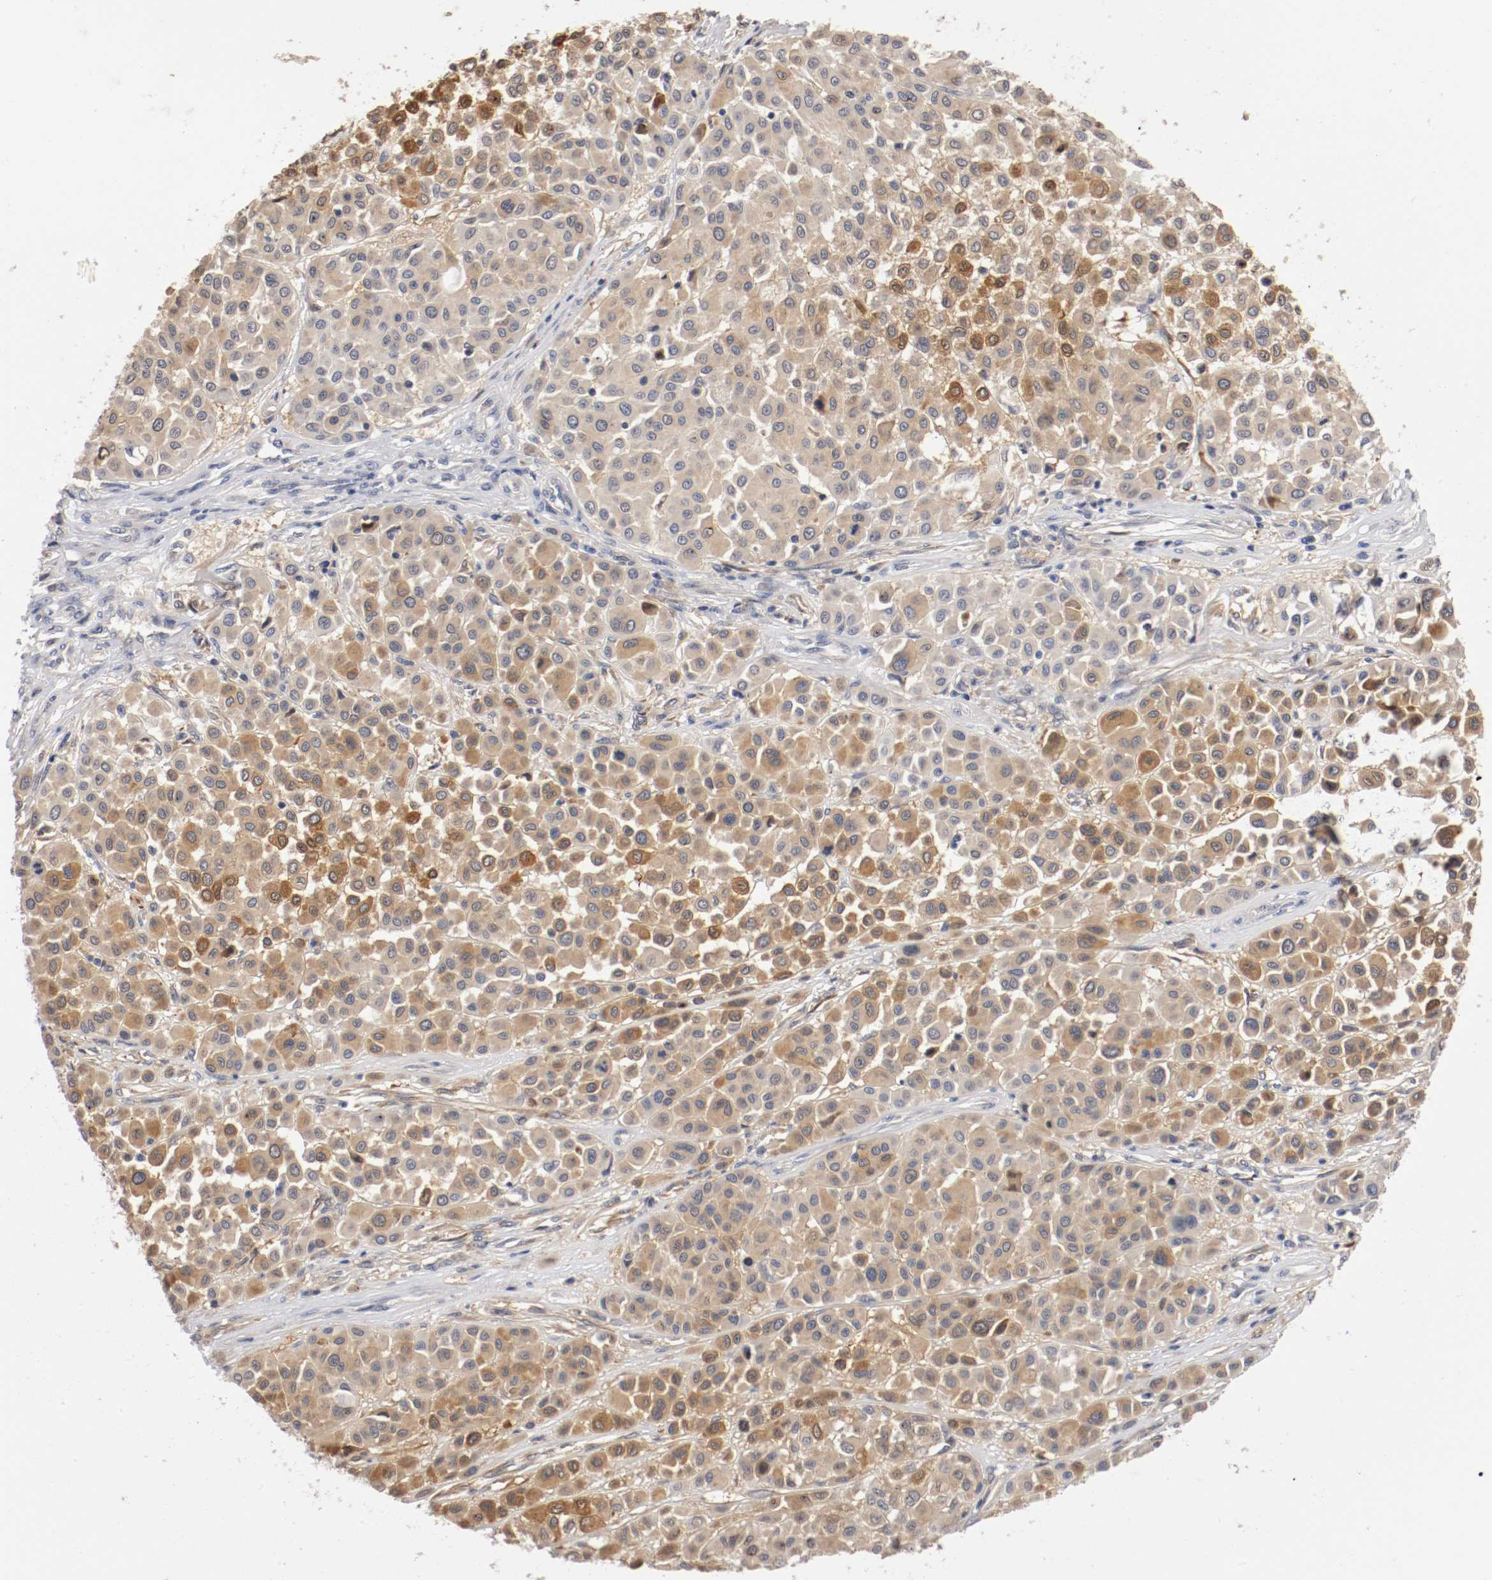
{"staining": {"intensity": "moderate", "quantity": "25%-75%", "location": "cytoplasmic/membranous"}, "tissue": "melanoma", "cell_type": "Tumor cells", "image_type": "cancer", "snomed": [{"axis": "morphology", "description": "Malignant melanoma, Metastatic site"}, {"axis": "topography", "description": "Soft tissue"}], "caption": "Moderate cytoplasmic/membranous expression is appreciated in about 25%-75% of tumor cells in melanoma.", "gene": "RBM23", "patient": {"sex": "male", "age": 41}}